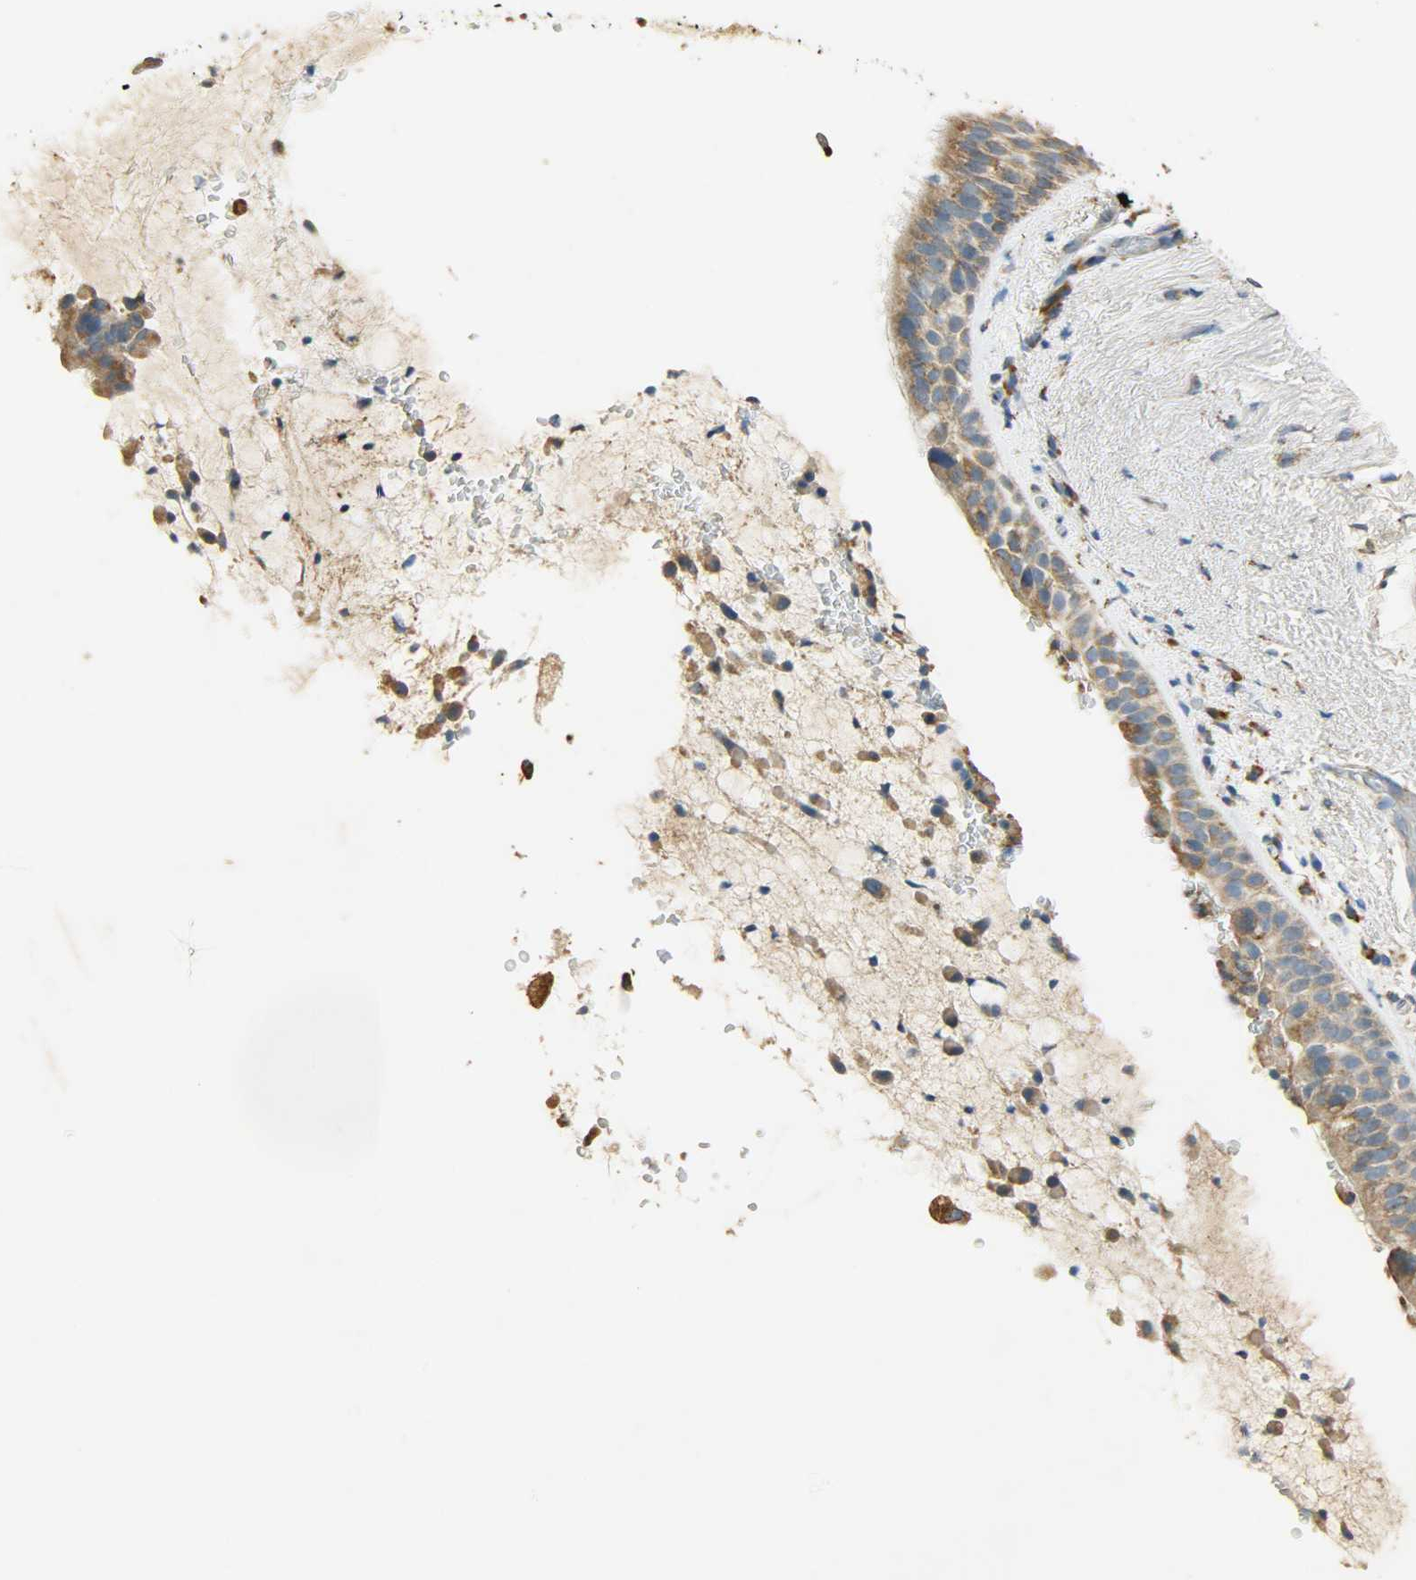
{"staining": {"intensity": "moderate", "quantity": ">75%", "location": "cytoplasmic/membranous"}, "tissue": "bronchus", "cell_type": "Respiratory epithelial cells", "image_type": "normal", "snomed": [{"axis": "morphology", "description": "Normal tissue, NOS"}, {"axis": "topography", "description": "Bronchus"}], "caption": "A photomicrograph of human bronchus stained for a protein exhibits moderate cytoplasmic/membranous brown staining in respiratory epithelial cells. (brown staining indicates protein expression, while blue staining denotes nuclei).", "gene": "HSPA5", "patient": {"sex": "female", "age": 54}}